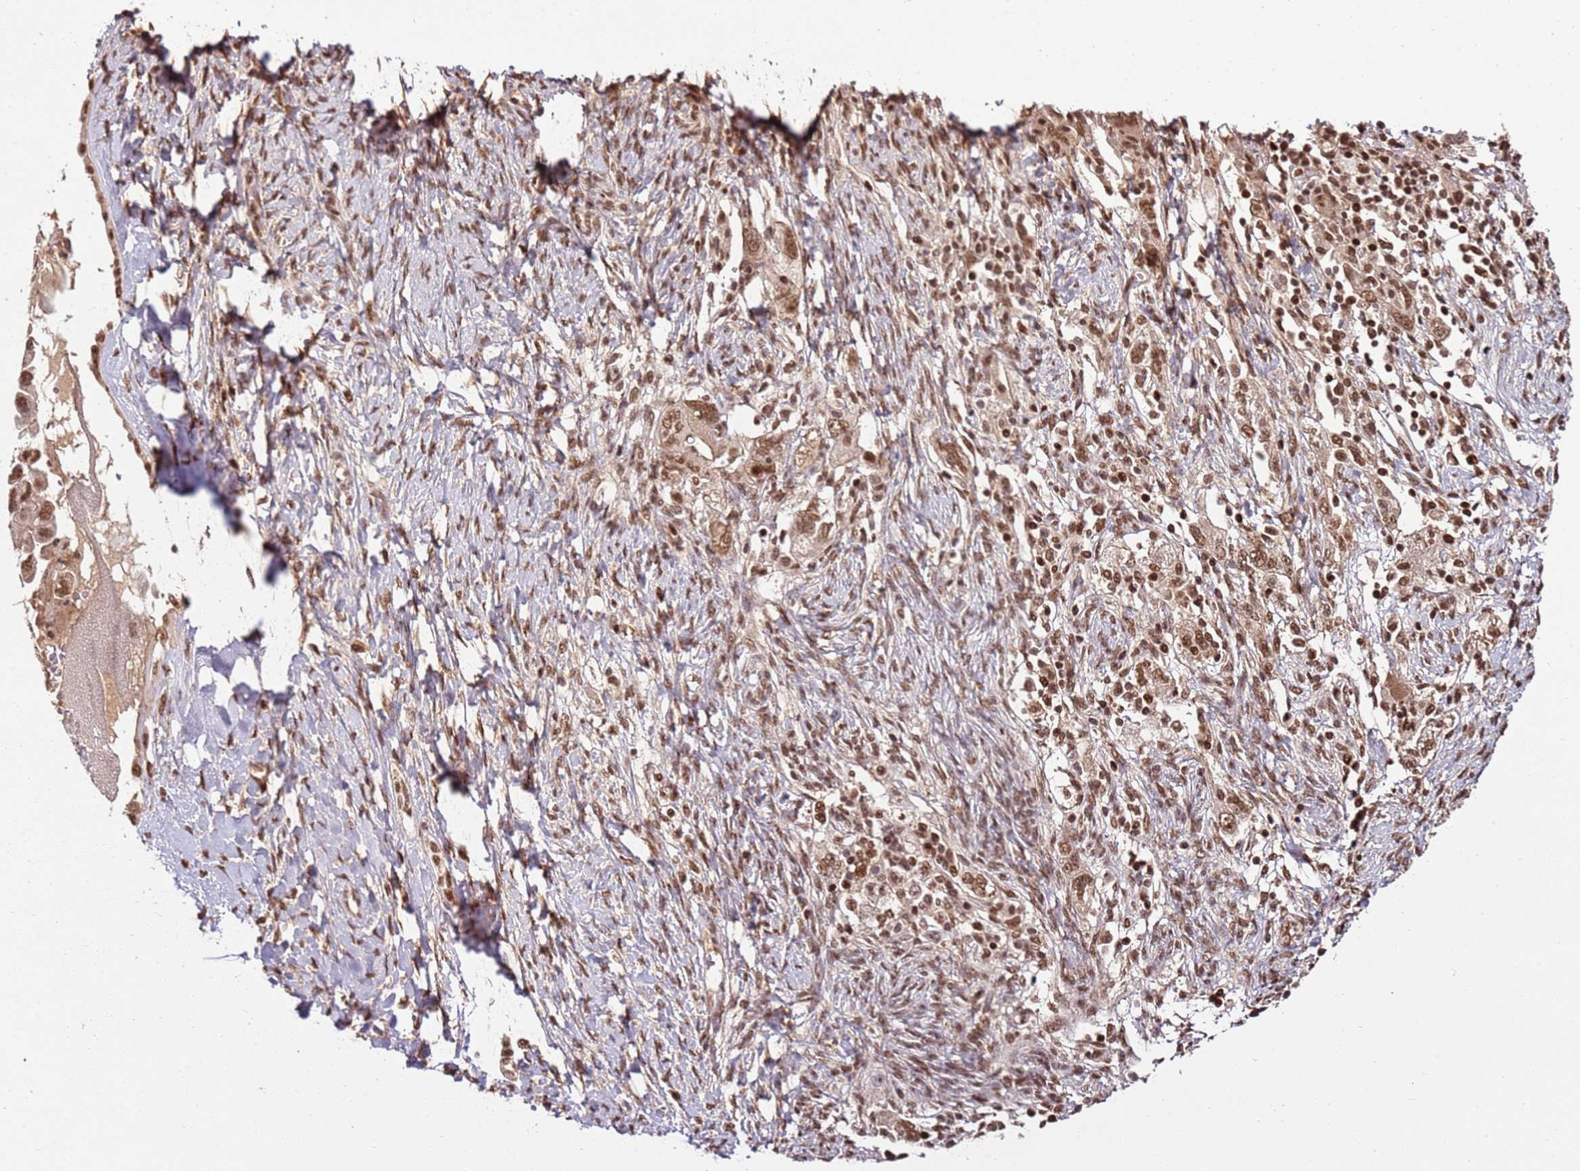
{"staining": {"intensity": "moderate", "quantity": ">75%", "location": "nuclear"}, "tissue": "ovarian cancer", "cell_type": "Tumor cells", "image_type": "cancer", "snomed": [{"axis": "morphology", "description": "Carcinoma, NOS"}, {"axis": "morphology", "description": "Cystadenocarcinoma, serous, NOS"}, {"axis": "topography", "description": "Ovary"}], "caption": "Immunohistochemistry (IHC) of human ovarian cancer (carcinoma) reveals medium levels of moderate nuclear expression in approximately >75% of tumor cells.", "gene": "ZBTB12", "patient": {"sex": "female", "age": 69}}